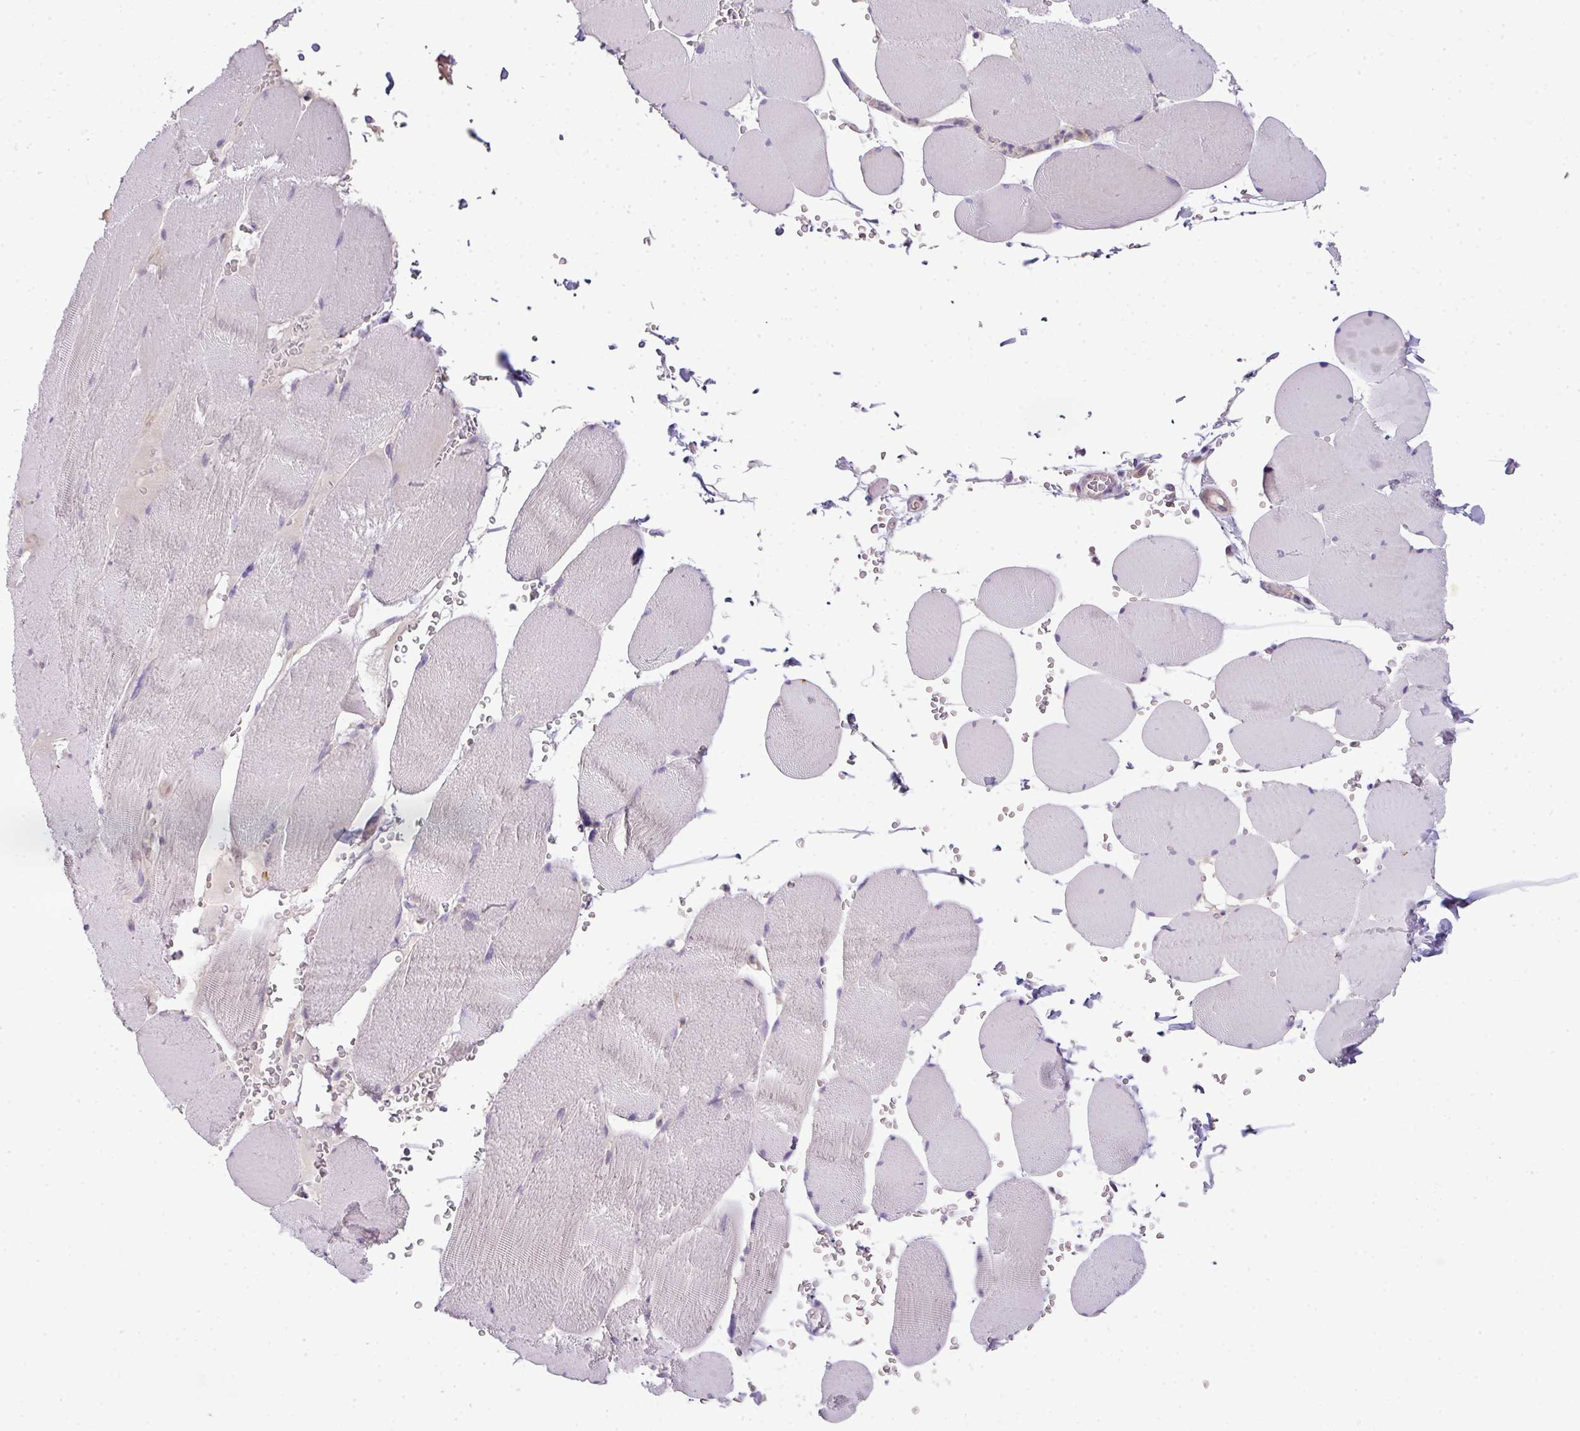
{"staining": {"intensity": "weak", "quantity": "25%-75%", "location": "cytoplasmic/membranous"}, "tissue": "skeletal muscle", "cell_type": "Myocytes", "image_type": "normal", "snomed": [{"axis": "morphology", "description": "Normal tissue, NOS"}, {"axis": "topography", "description": "Skeletal muscle"}, {"axis": "topography", "description": "Head-Neck"}], "caption": "IHC (DAB) staining of normal human skeletal muscle demonstrates weak cytoplasmic/membranous protein staining in about 25%-75% of myocytes. Using DAB (3,3'-diaminobenzidine) (brown) and hematoxylin (blue) stains, captured at high magnification using brightfield microscopy.", "gene": "PIK3R5", "patient": {"sex": "male", "age": 66}}